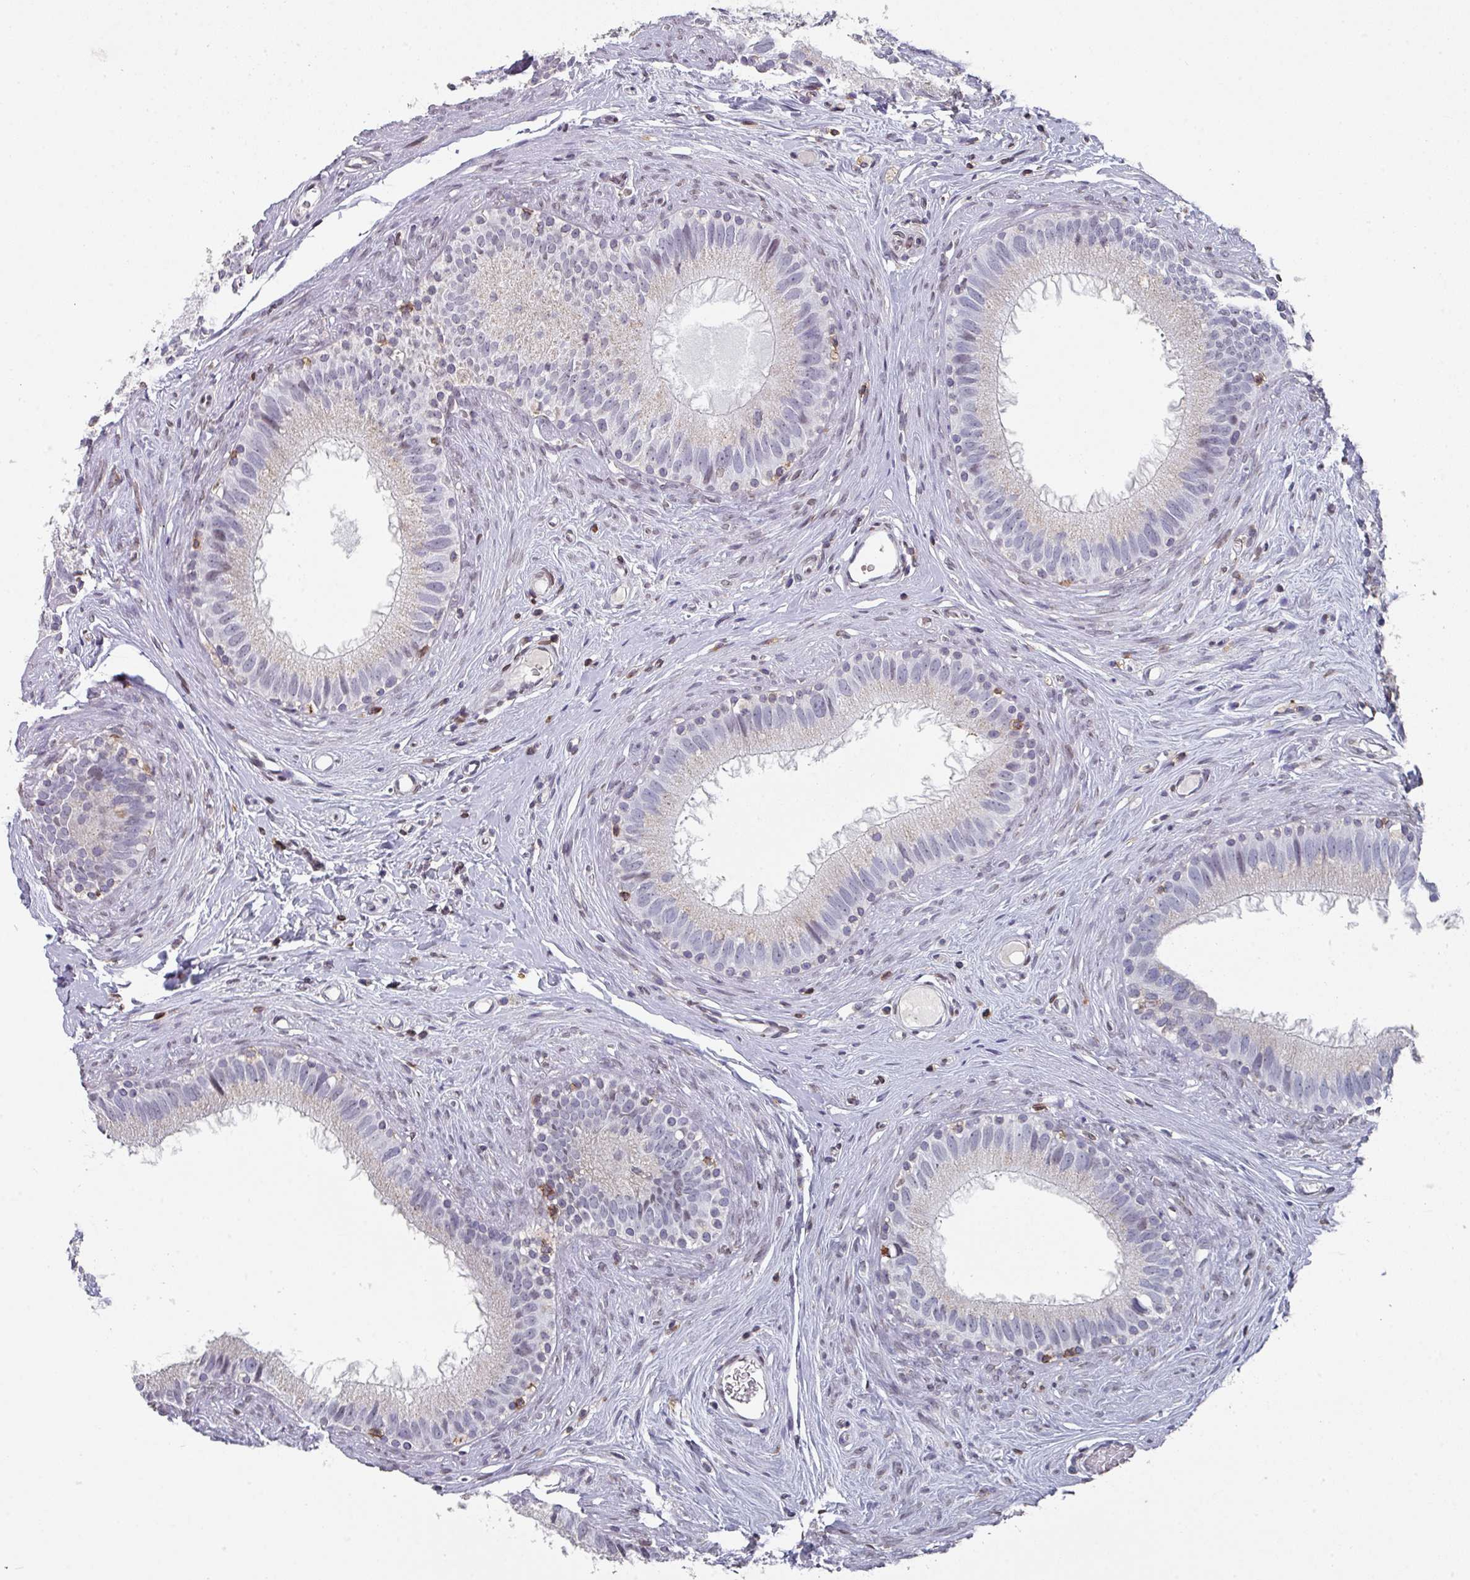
{"staining": {"intensity": "weak", "quantity": "25%-75%", "location": "cytoplasmic/membranous"}, "tissue": "epididymis", "cell_type": "Glandular cells", "image_type": "normal", "snomed": [{"axis": "morphology", "description": "Normal tissue, NOS"}, {"axis": "topography", "description": "Epididymis"}], "caption": "Epididymis stained for a protein (brown) reveals weak cytoplasmic/membranous positive staining in about 25%-75% of glandular cells.", "gene": "RASAL3", "patient": {"sex": "male", "age": 80}}